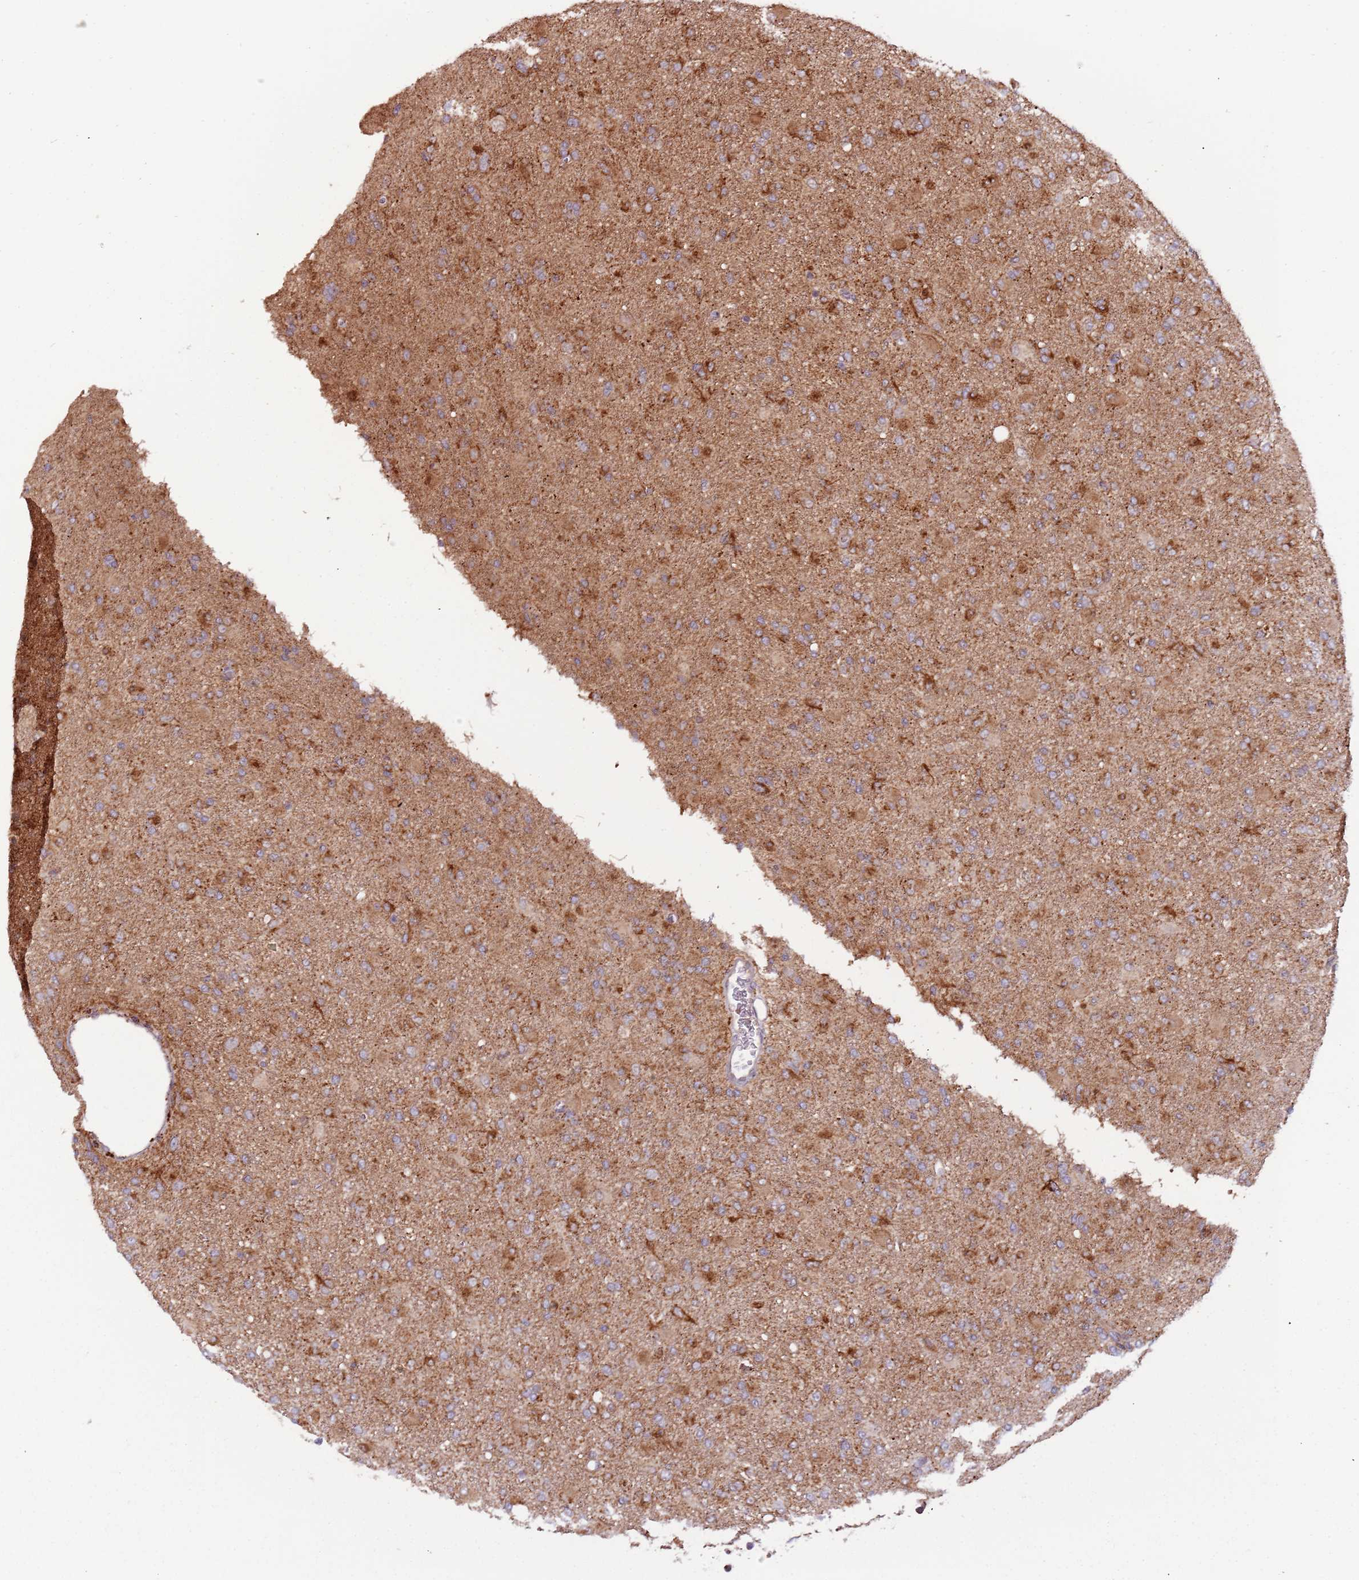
{"staining": {"intensity": "moderate", "quantity": ">75%", "location": "cytoplasmic/membranous"}, "tissue": "glioma", "cell_type": "Tumor cells", "image_type": "cancer", "snomed": [{"axis": "morphology", "description": "Glioma, malignant, Low grade"}, {"axis": "topography", "description": "Brain"}], "caption": "The histopathology image exhibits immunohistochemical staining of malignant low-grade glioma. There is moderate cytoplasmic/membranous expression is appreciated in approximately >75% of tumor cells. (DAB = brown stain, brightfield microscopy at high magnification).", "gene": "ULK3", "patient": {"sex": "male", "age": 65}}